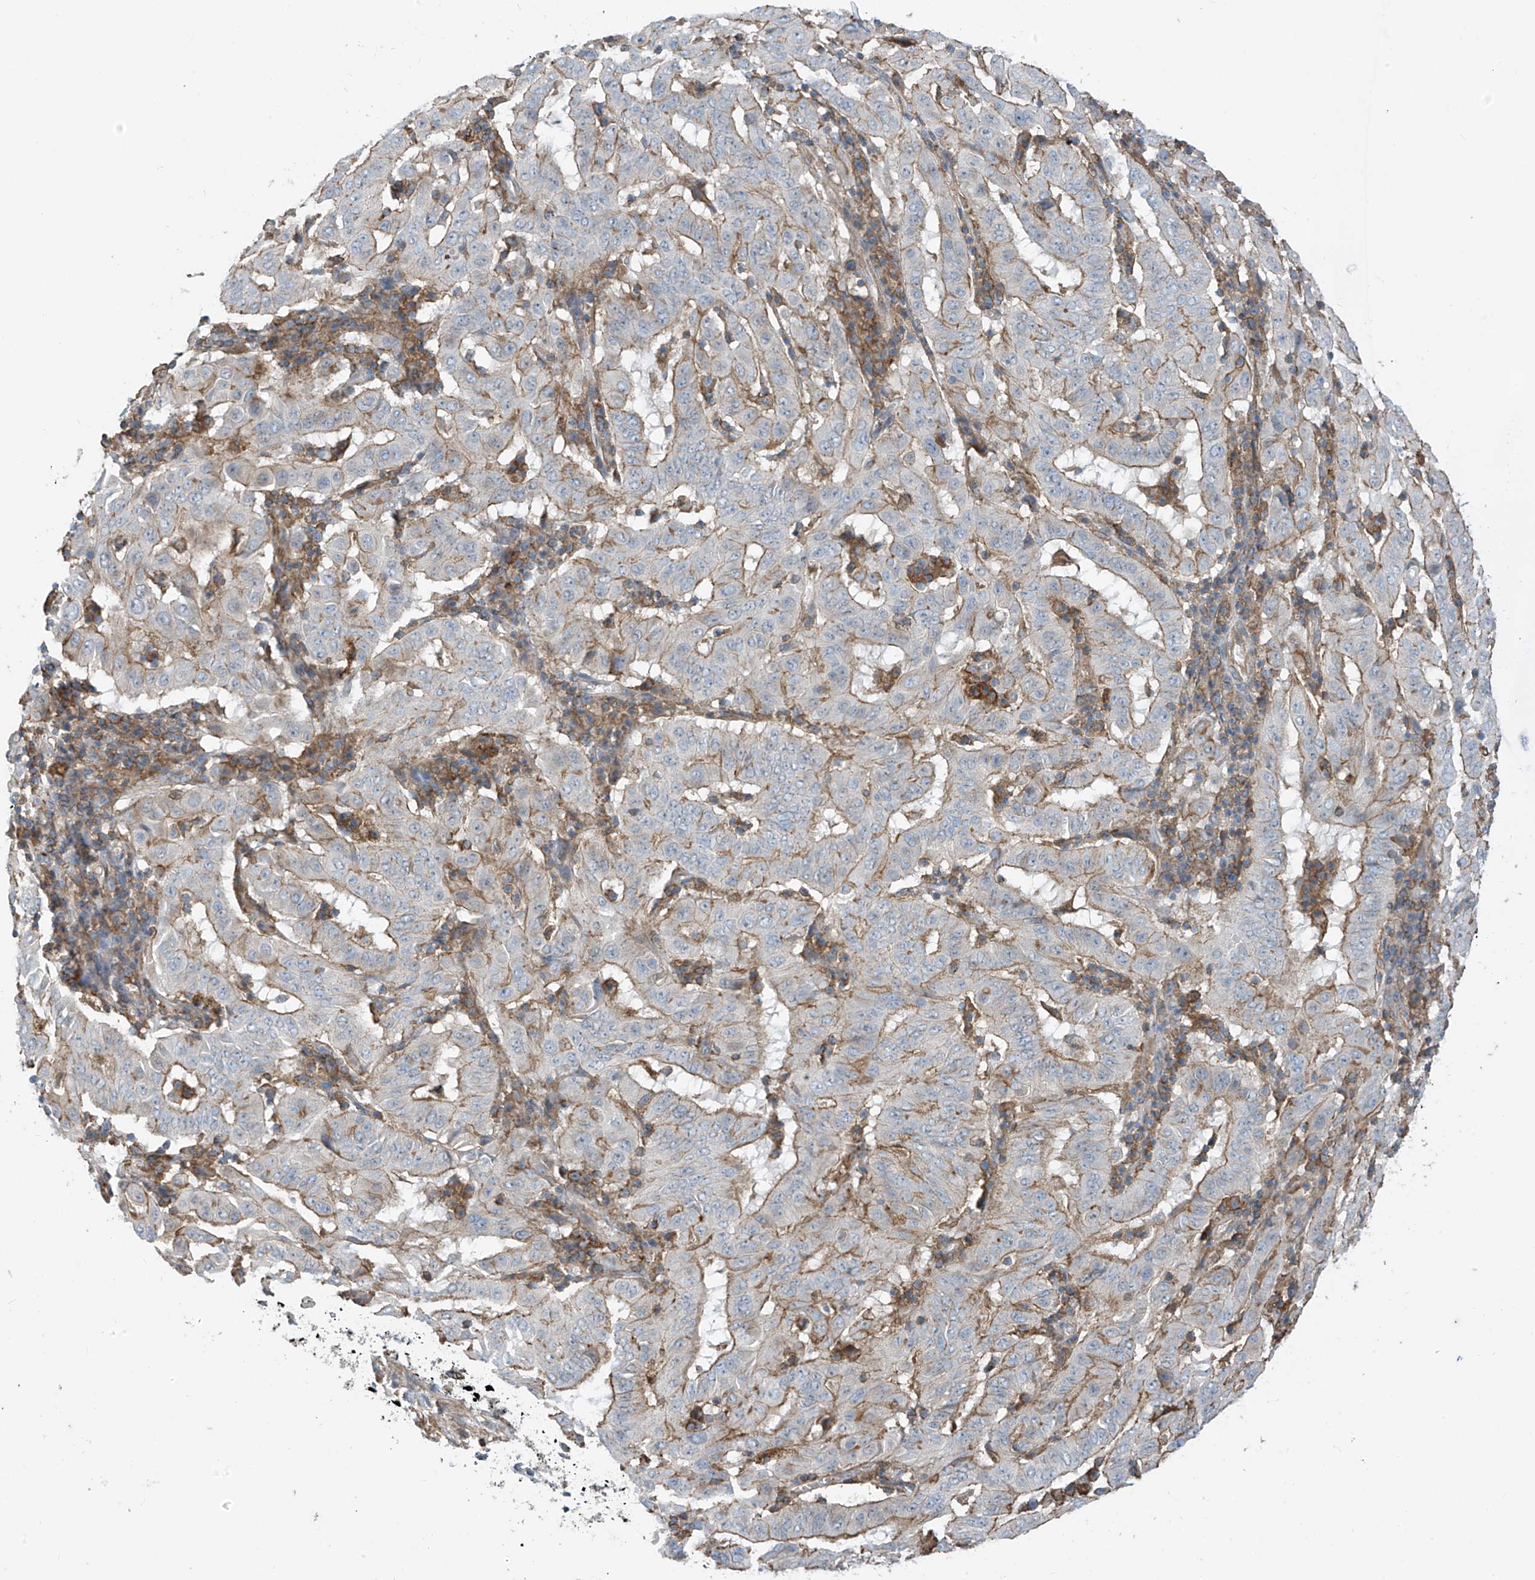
{"staining": {"intensity": "weak", "quantity": "25%-75%", "location": "cytoplasmic/membranous"}, "tissue": "pancreatic cancer", "cell_type": "Tumor cells", "image_type": "cancer", "snomed": [{"axis": "morphology", "description": "Adenocarcinoma, NOS"}, {"axis": "topography", "description": "Pancreas"}], "caption": "An immunohistochemistry (IHC) micrograph of tumor tissue is shown. Protein staining in brown highlights weak cytoplasmic/membranous positivity in pancreatic cancer (adenocarcinoma) within tumor cells.", "gene": "SLC1A5", "patient": {"sex": "male", "age": 63}}